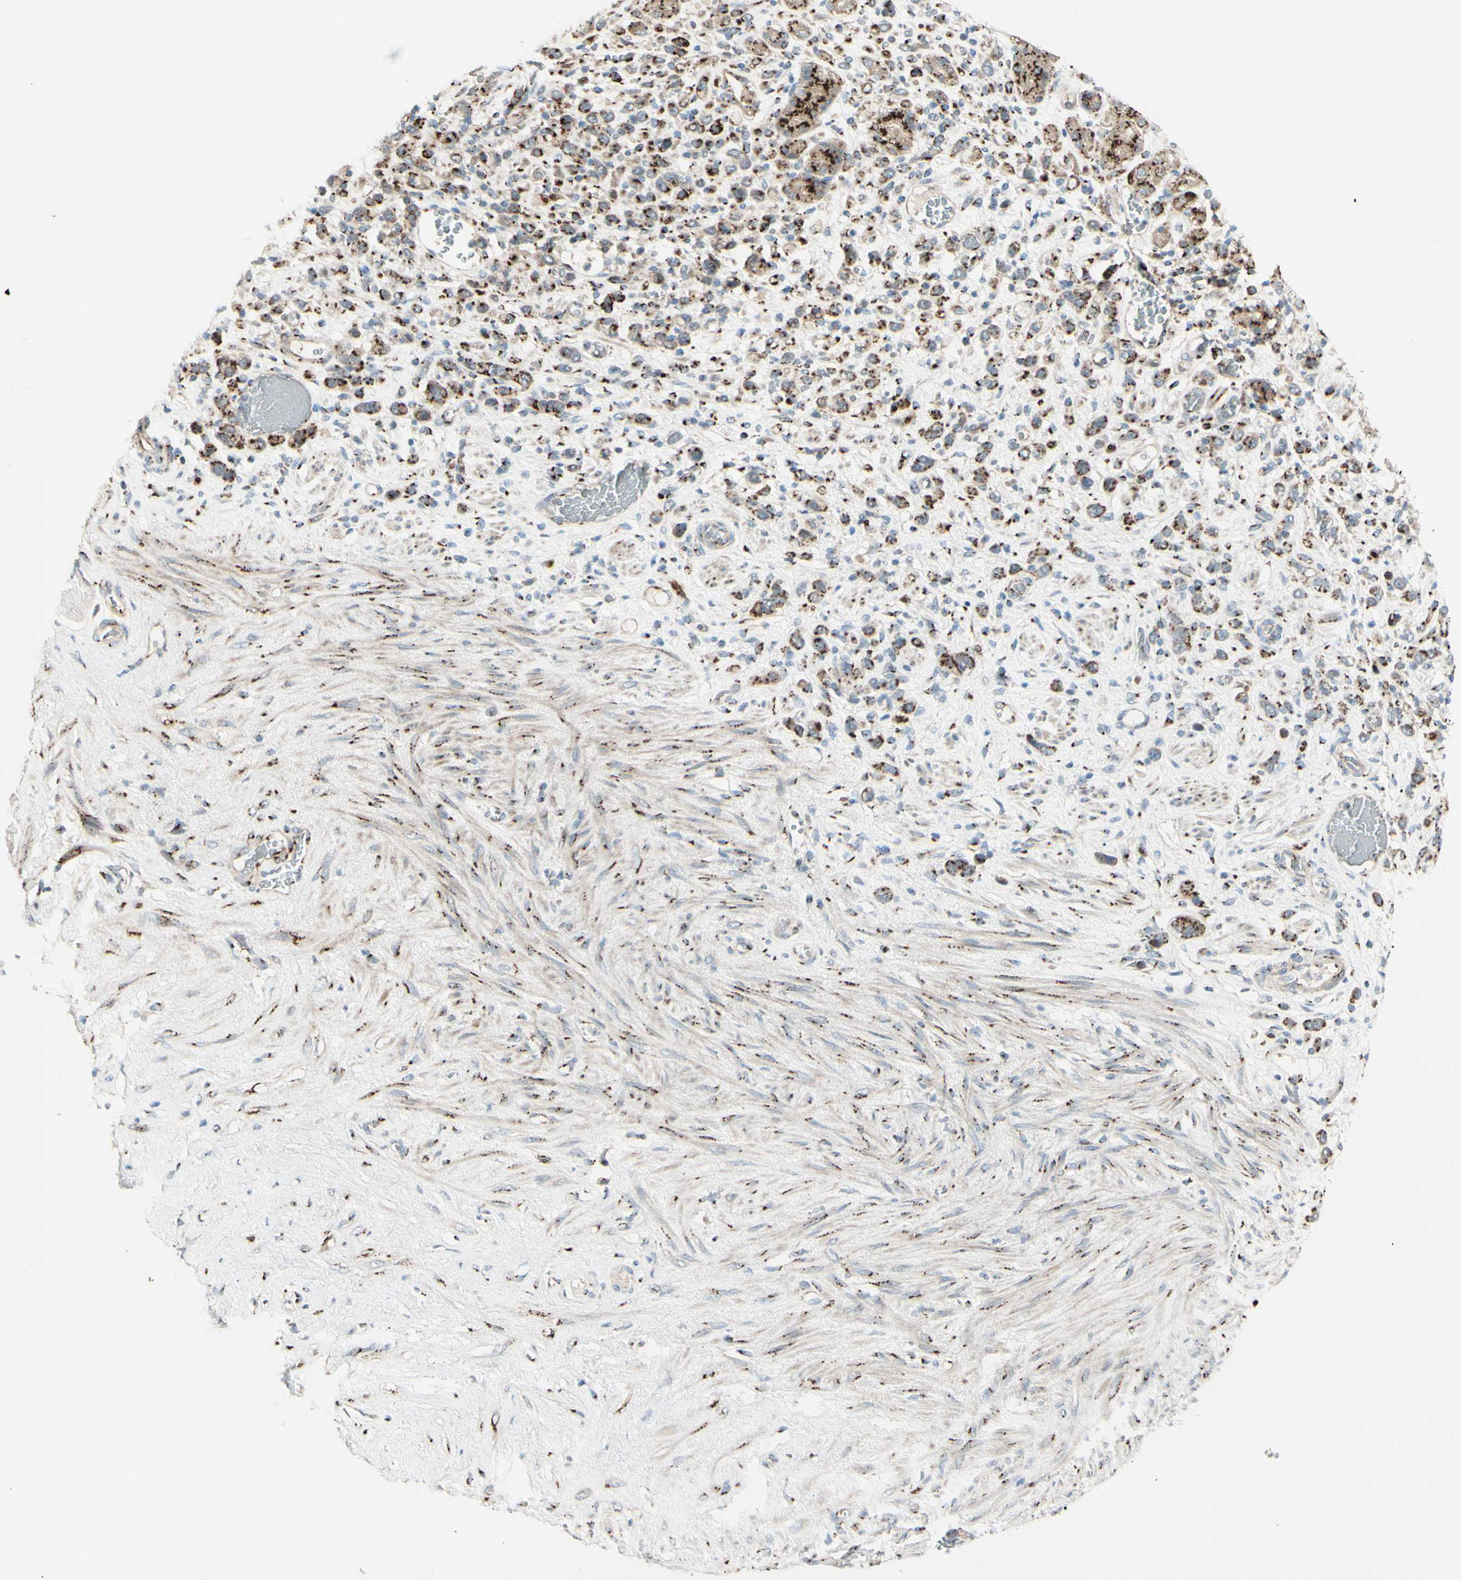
{"staining": {"intensity": "moderate", "quantity": ">75%", "location": "cytoplasmic/membranous"}, "tissue": "stomach cancer", "cell_type": "Tumor cells", "image_type": "cancer", "snomed": [{"axis": "morphology", "description": "Adenocarcinoma, NOS"}, {"axis": "morphology", "description": "Adenocarcinoma, High grade"}, {"axis": "topography", "description": "Stomach, upper"}, {"axis": "topography", "description": "Stomach, lower"}], "caption": "This is a histology image of immunohistochemistry staining of stomach cancer, which shows moderate expression in the cytoplasmic/membranous of tumor cells.", "gene": "BPNT2", "patient": {"sex": "female", "age": 65}}